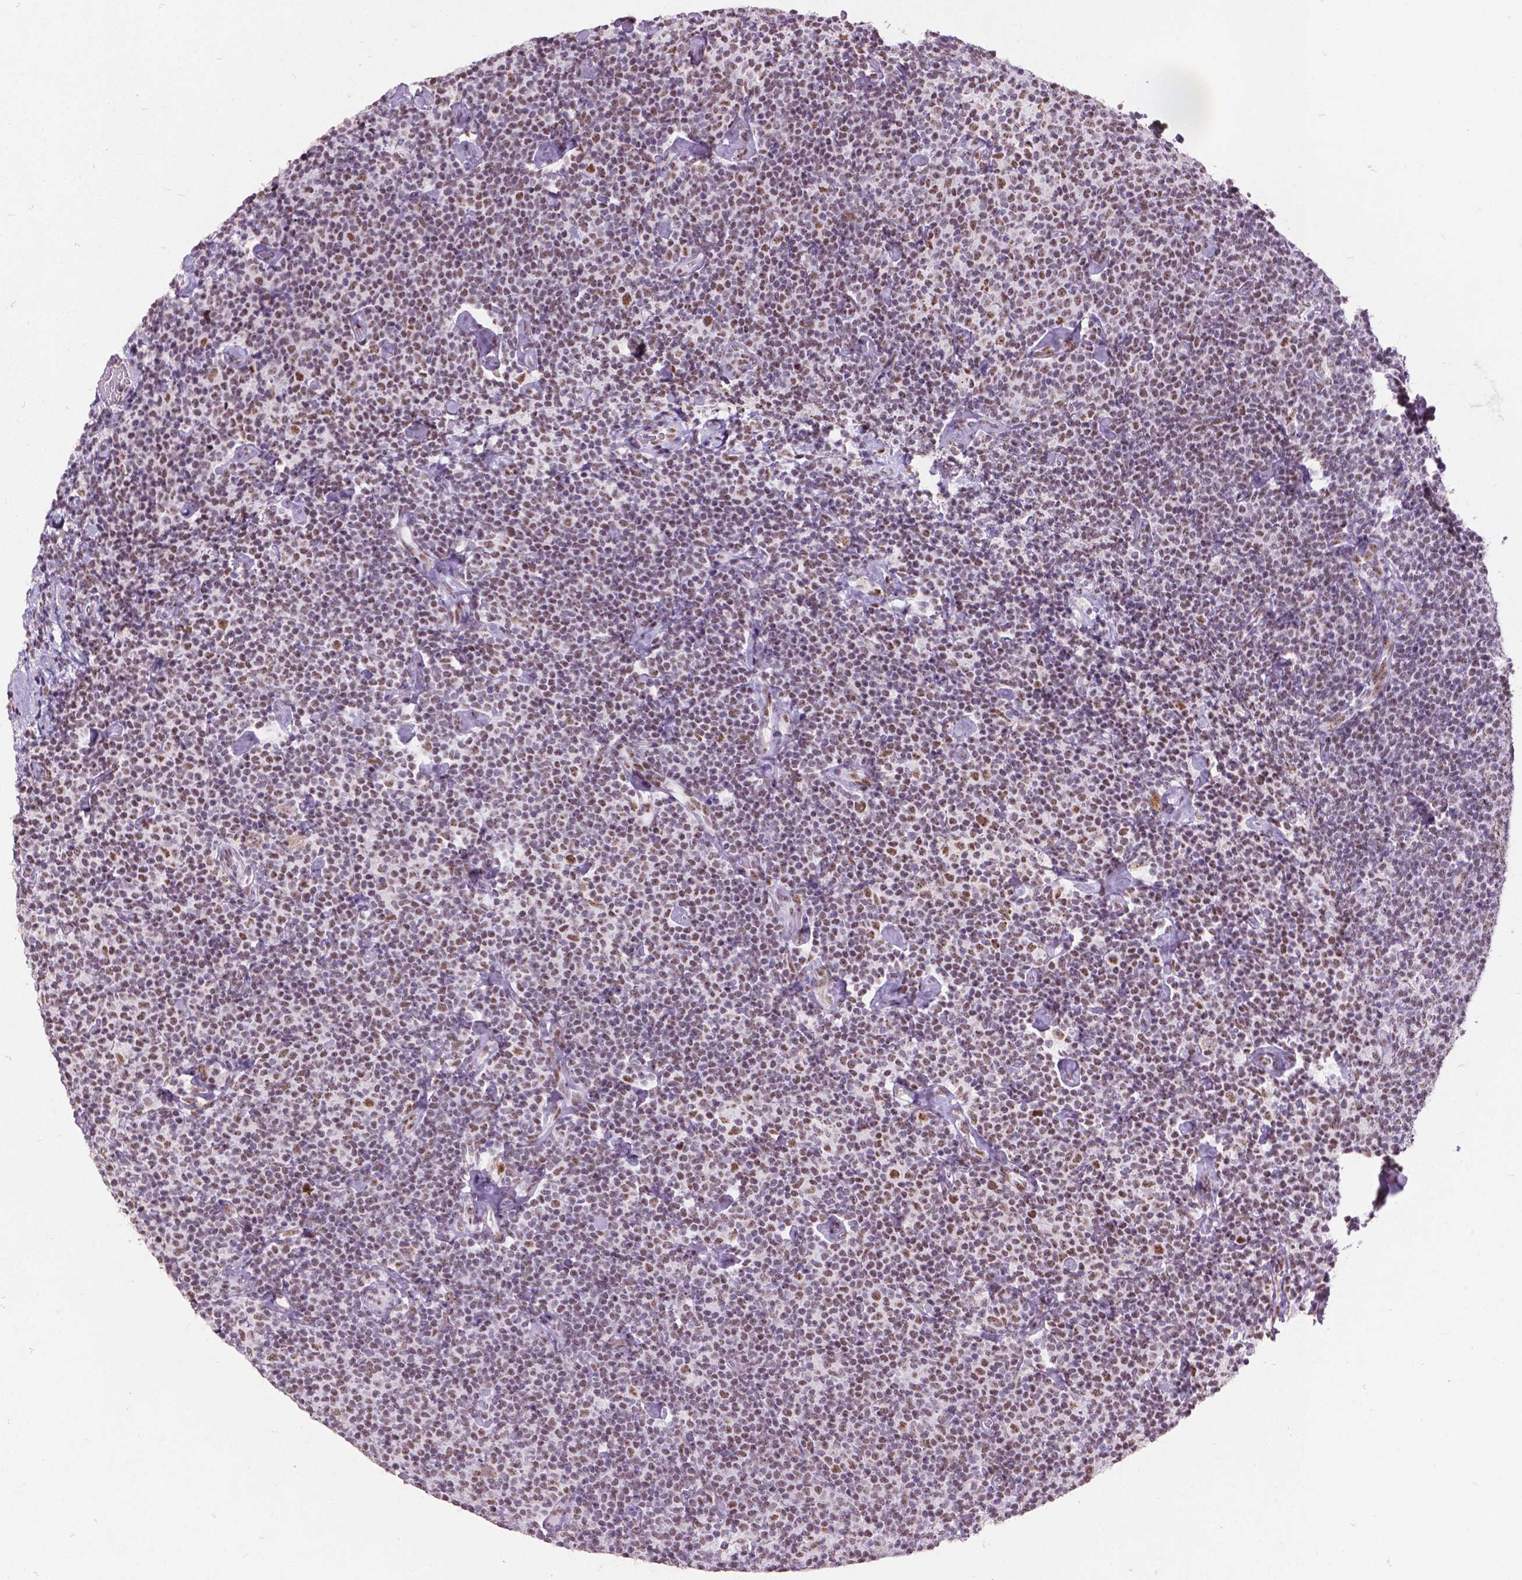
{"staining": {"intensity": "weak", "quantity": "25%-75%", "location": "nuclear"}, "tissue": "lymphoma", "cell_type": "Tumor cells", "image_type": "cancer", "snomed": [{"axis": "morphology", "description": "Malignant lymphoma, non-Hodgkin's type, Low grade"}, {"axis": "topography", "description": "Lymph node"}], "caption": "This micrograph exhibits immunohistochemistry staining of human malignant lymphoma, non-Hodgkin's type (low-grade), with low weak nuclear positivity in about 25%-75% of tumor cells.", "gene": "COIL", "patient": {"sex": "male", "age": 81}}